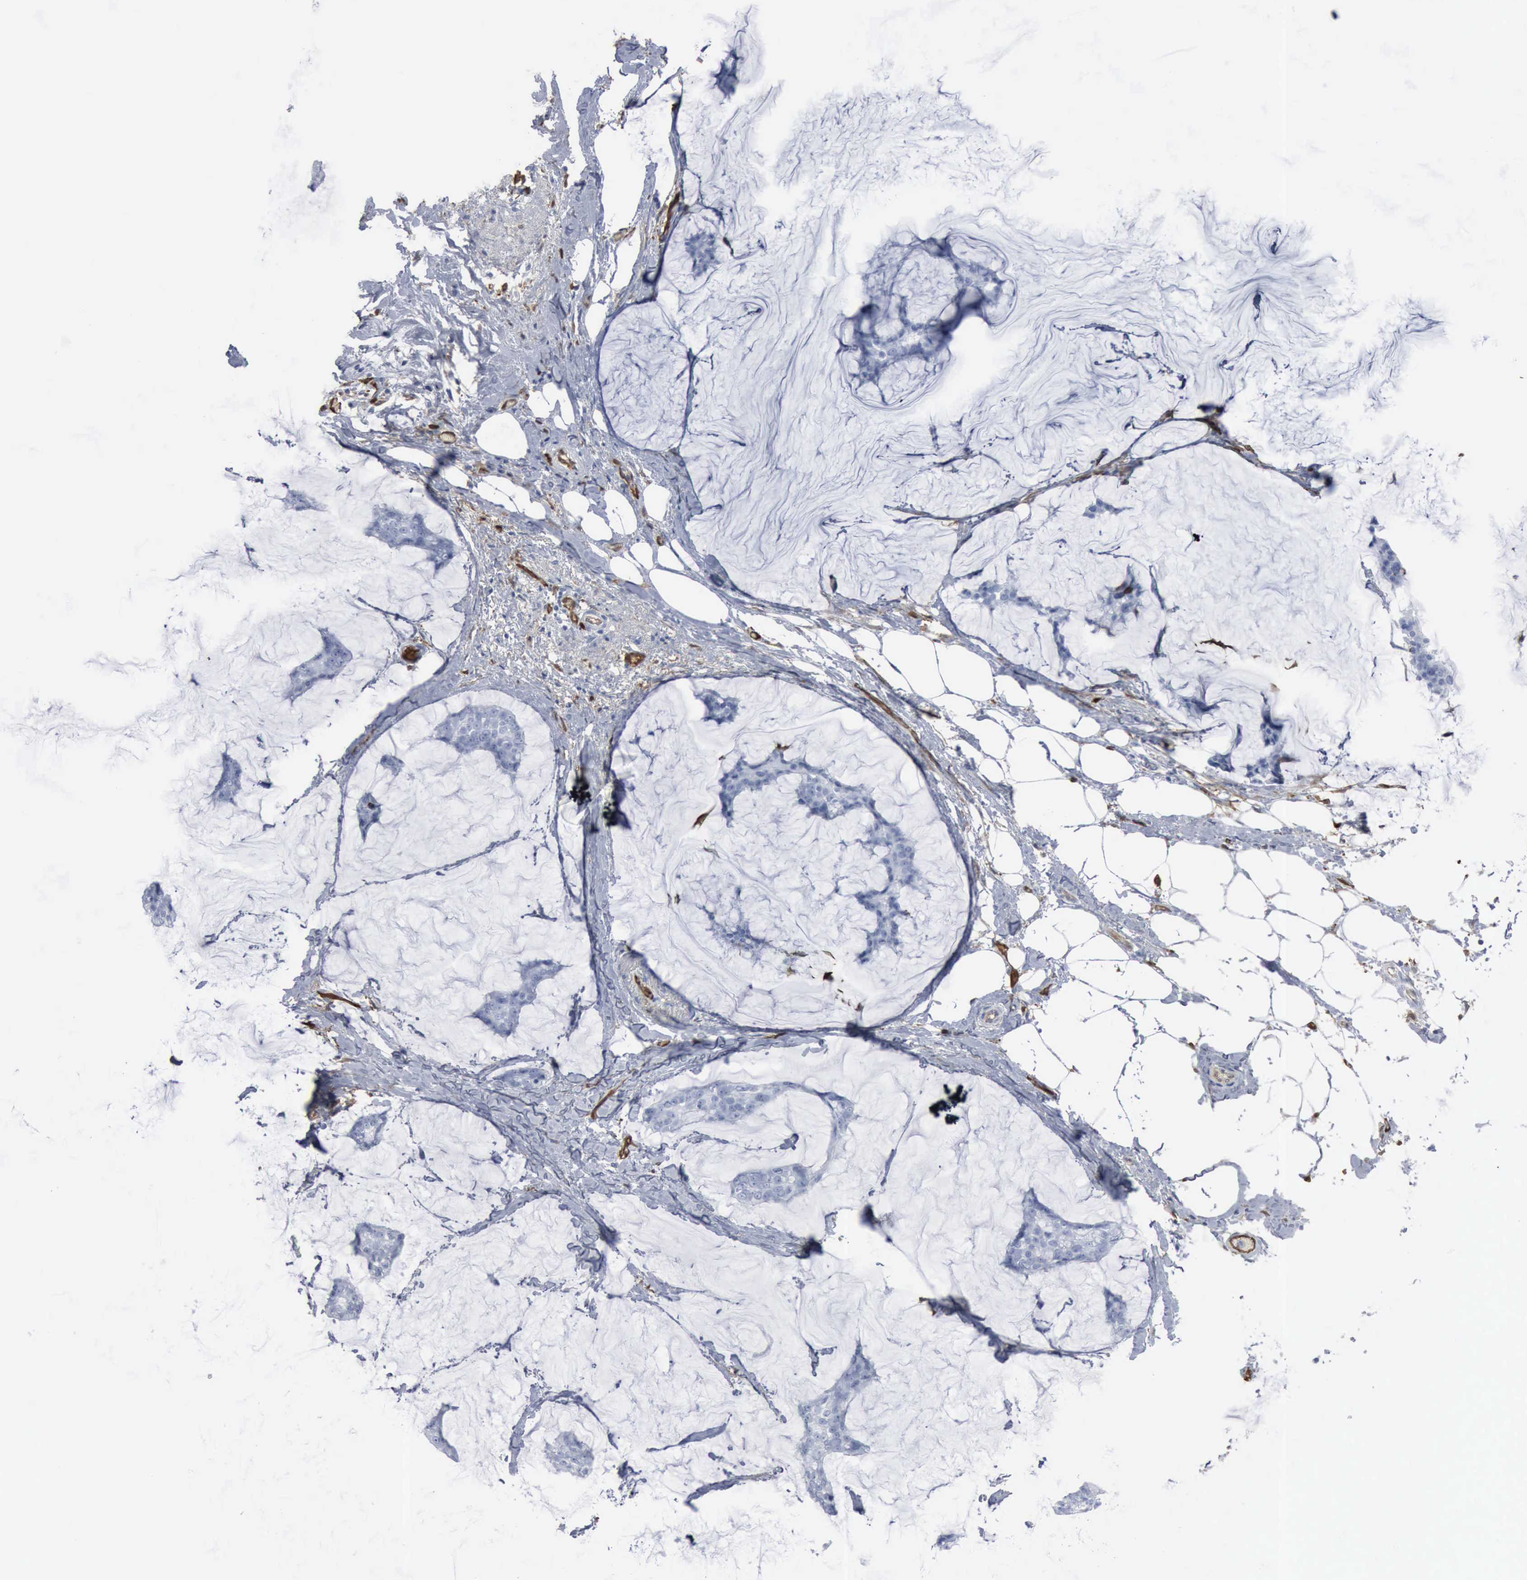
{"staining": {"intensity": "negative", "quantity": "none", "location": "none"}, "tissue": "breast cancer", "cell_type": "Tumor cells", "image_type": "cancer", "snomed": [{"axis": "morphology", "description": "Duct carcinoma"}, {"axis": "topography", "description": "Breast"}], "caption": "Immunohistochemistry (IHC) histopathology image of neoplastic tissue: breast cancer stained with DAB (3,3'-diaminobenzidine) reveals no significant protein positivity in tumor cells. The staining is performed using DAB (3,3'-diaminobenzidine) brown chromogen with nuclei counter-stained in using hematoxylin.", "gene": "FSCN1", "patient": {"sex": "female", "age": 93}}